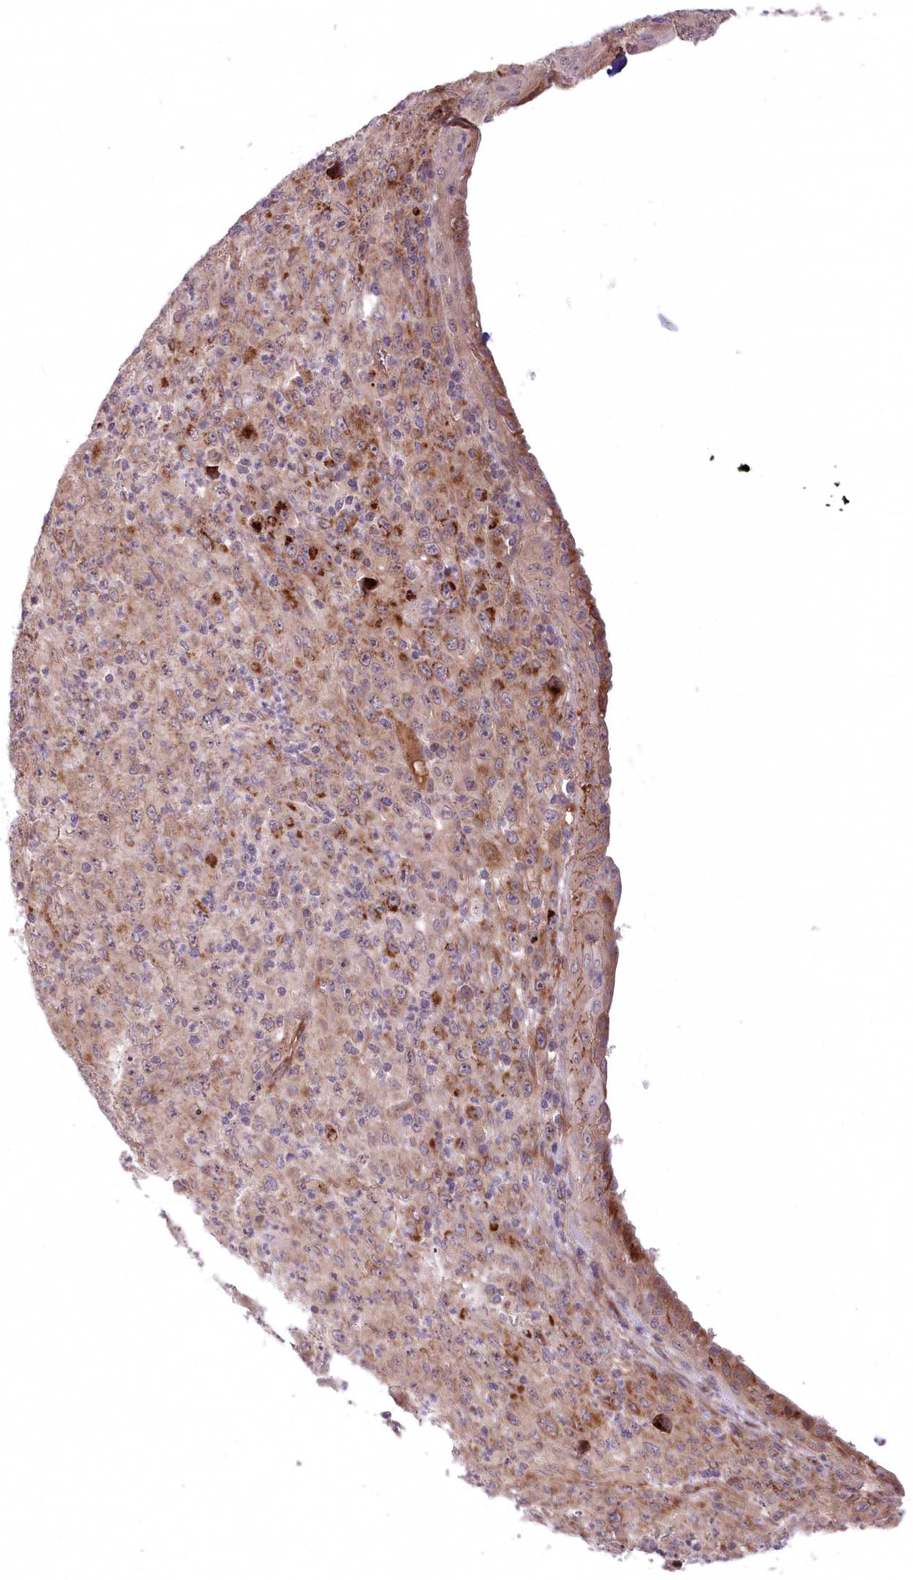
{"staining": {"intensity": "weak", "quantity": "25%-75%", "location": "cytoplasmic/membranous"}, "tissue": "melanoma", "cell_type": "Tumor cells", "image_type": "cancer", "snomed": [{"axis": "morphology", "description": "Malignant melanoma, Metastatic site"}, {"axis": "topography", "description": "Skin"}], "caption": "High-power microscopy captured an immunohistochemistry (IHC) photomicrograph of melanoma, revealing weak cytoplasmic/membranous staining in approximately 25%-75% of tumor cells. (DAB IHC with brightfield microscopy, high magnification).", "gene": "PSTK", "patient": {"sex": "female", "age": 56}}